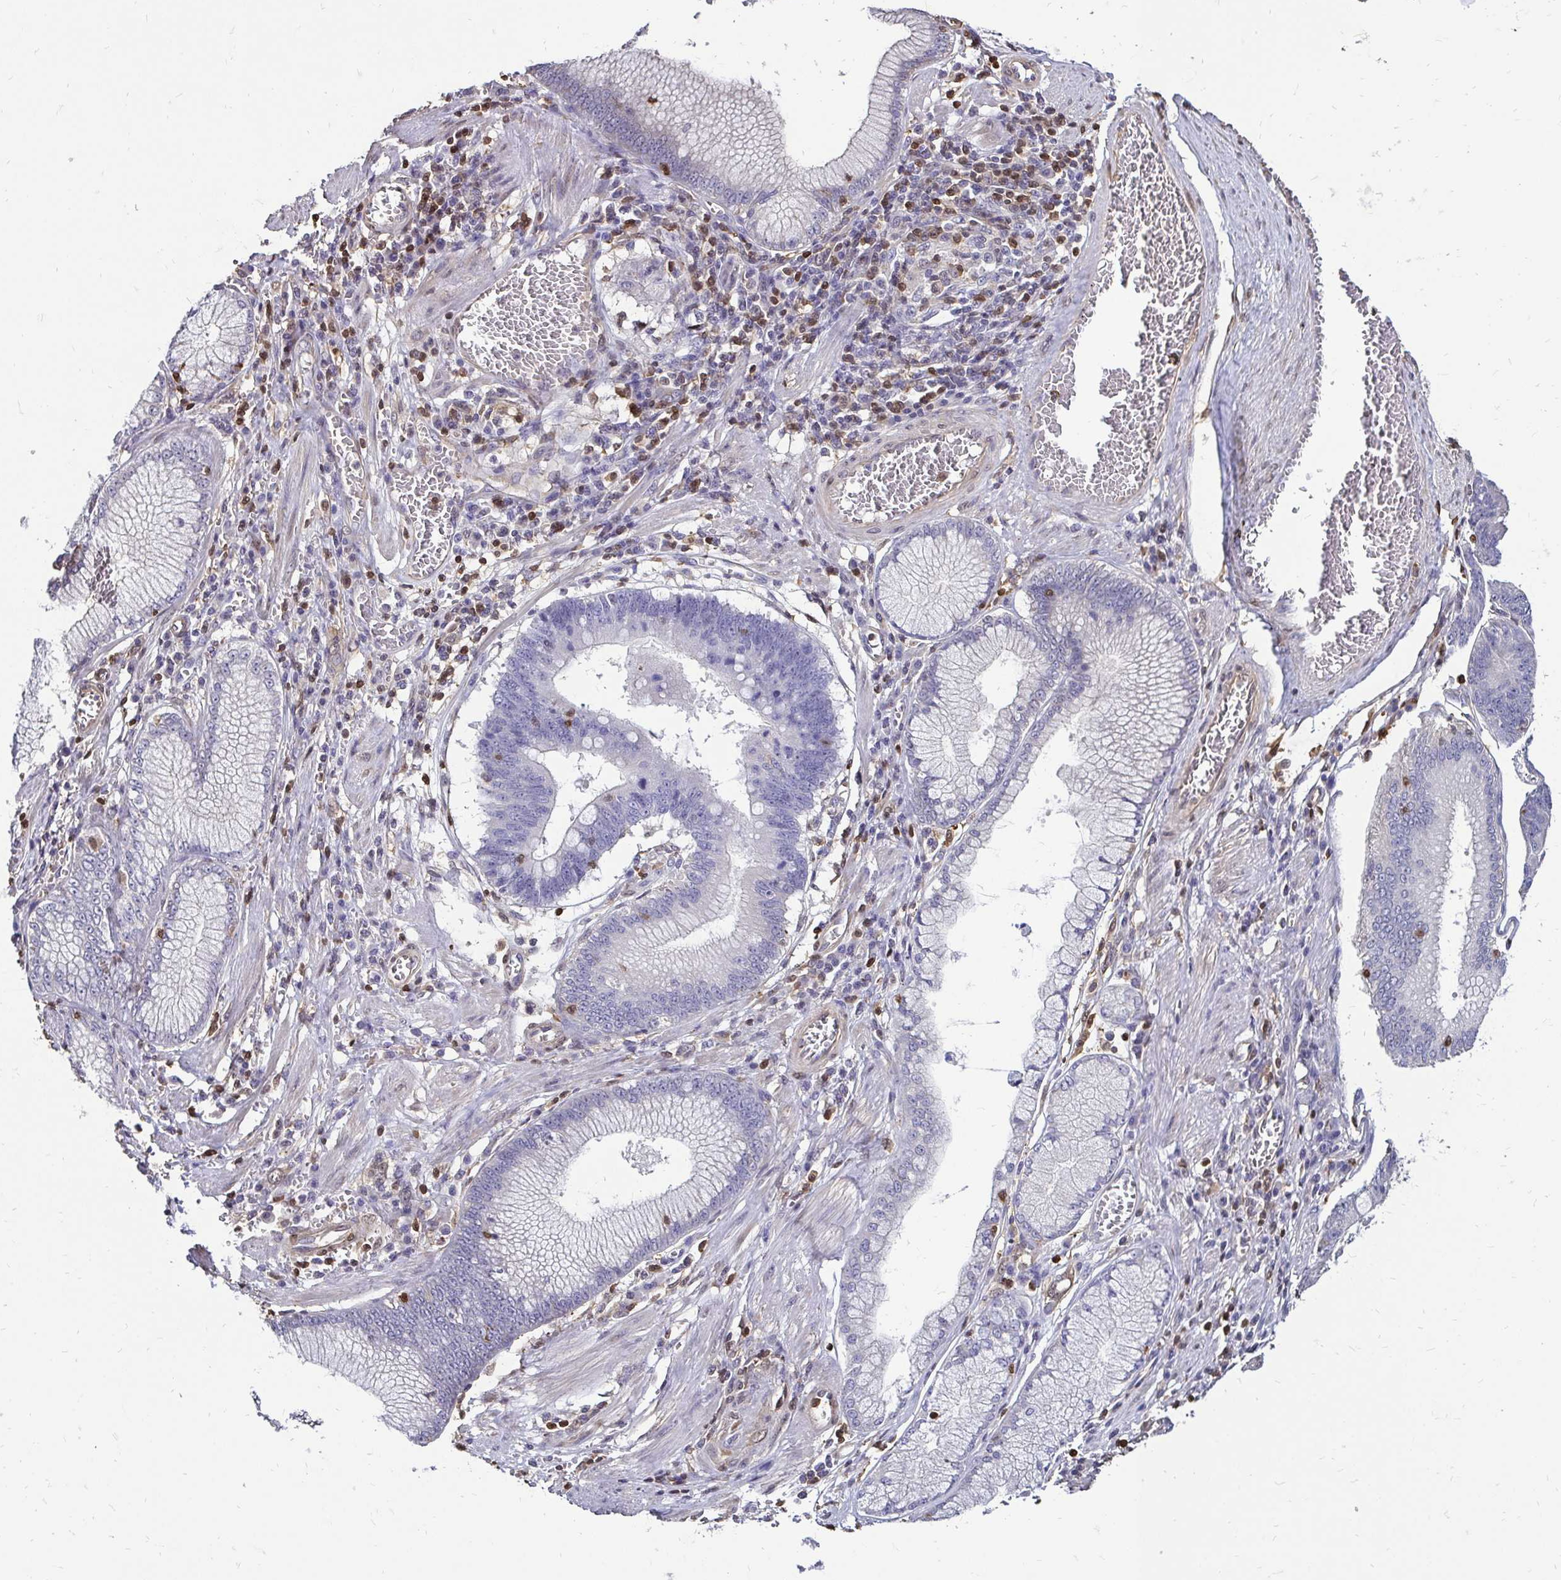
{"staining": {"intensity": "negative", "quantity": "none", "location": "none"}, "tissue": "stomach cancer", "cell_type": "Tumor cells", "image_type": "cancer", "snomed": [{"axis": "morphology", "description": "Adenocarcinoma, NOS"}, {"axis": "topography", "description": "Stomach"}], "caption": "Photomicrograph shows no significant protein positivity in tumor cells of adenocarcinoma (stomach).", "gene": "ZFP1", "patient": {"sex": "male", "age": 59}}